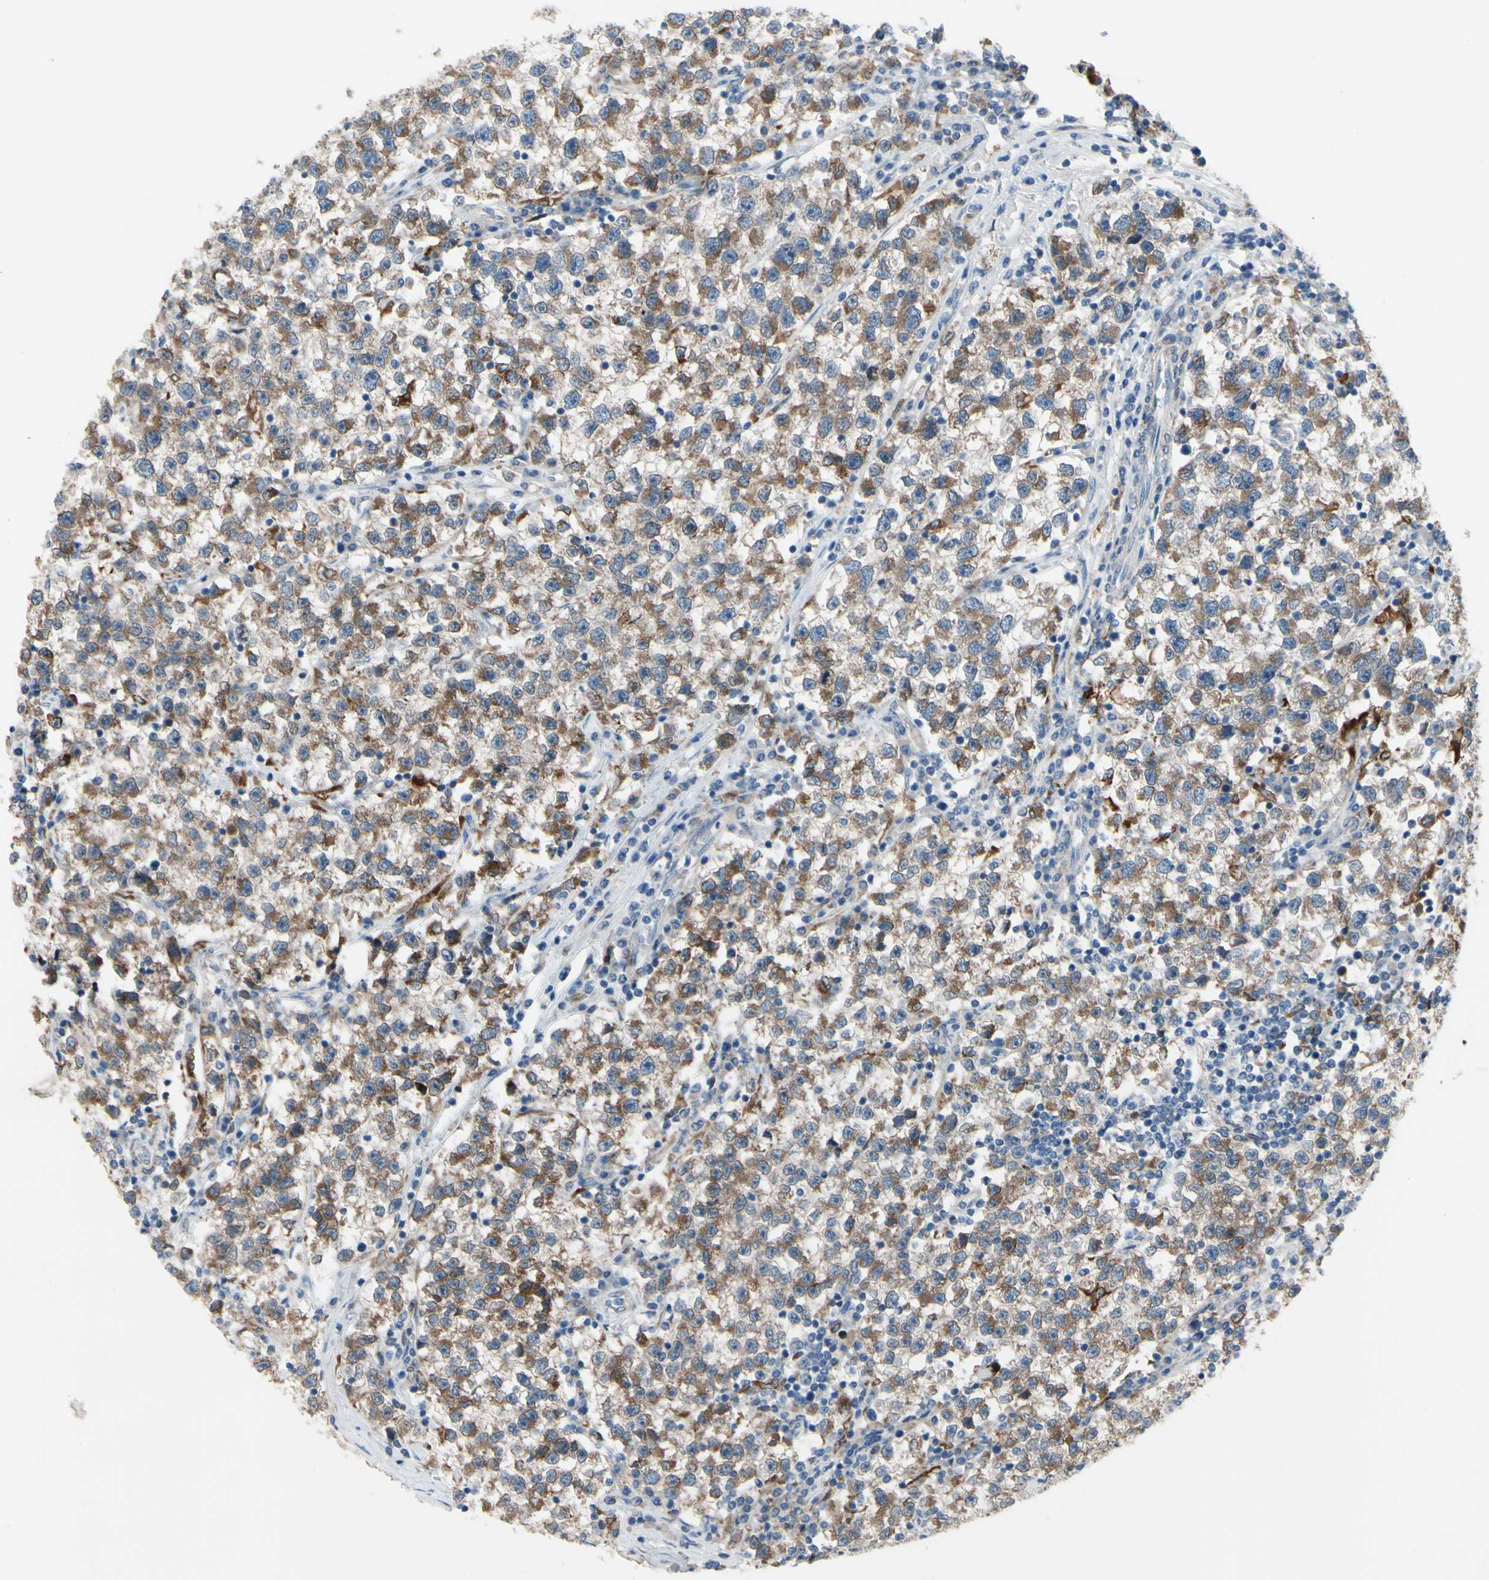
{"staining": {"intensity": "moderate", "quantity": ">75%", "location": "cytoplasmic/membranous"}, "tissue": "testis cancer", "cell_type": "Tumor cells", "image_type": "cancer", "snomed": [{"axis": "morphology", "description": "Seminoma, NOS"}, {"axis": "topography", "description": "Testis"}], "caption": "There is medium levels of moderate cytoplasmic/membranous staining in tumor cells of seminoma (testis), as demonstrated by immunohistochemical staining (brown color).", "gene": "PRXL2A", "patient": {"sex": "male", "age": 22}}